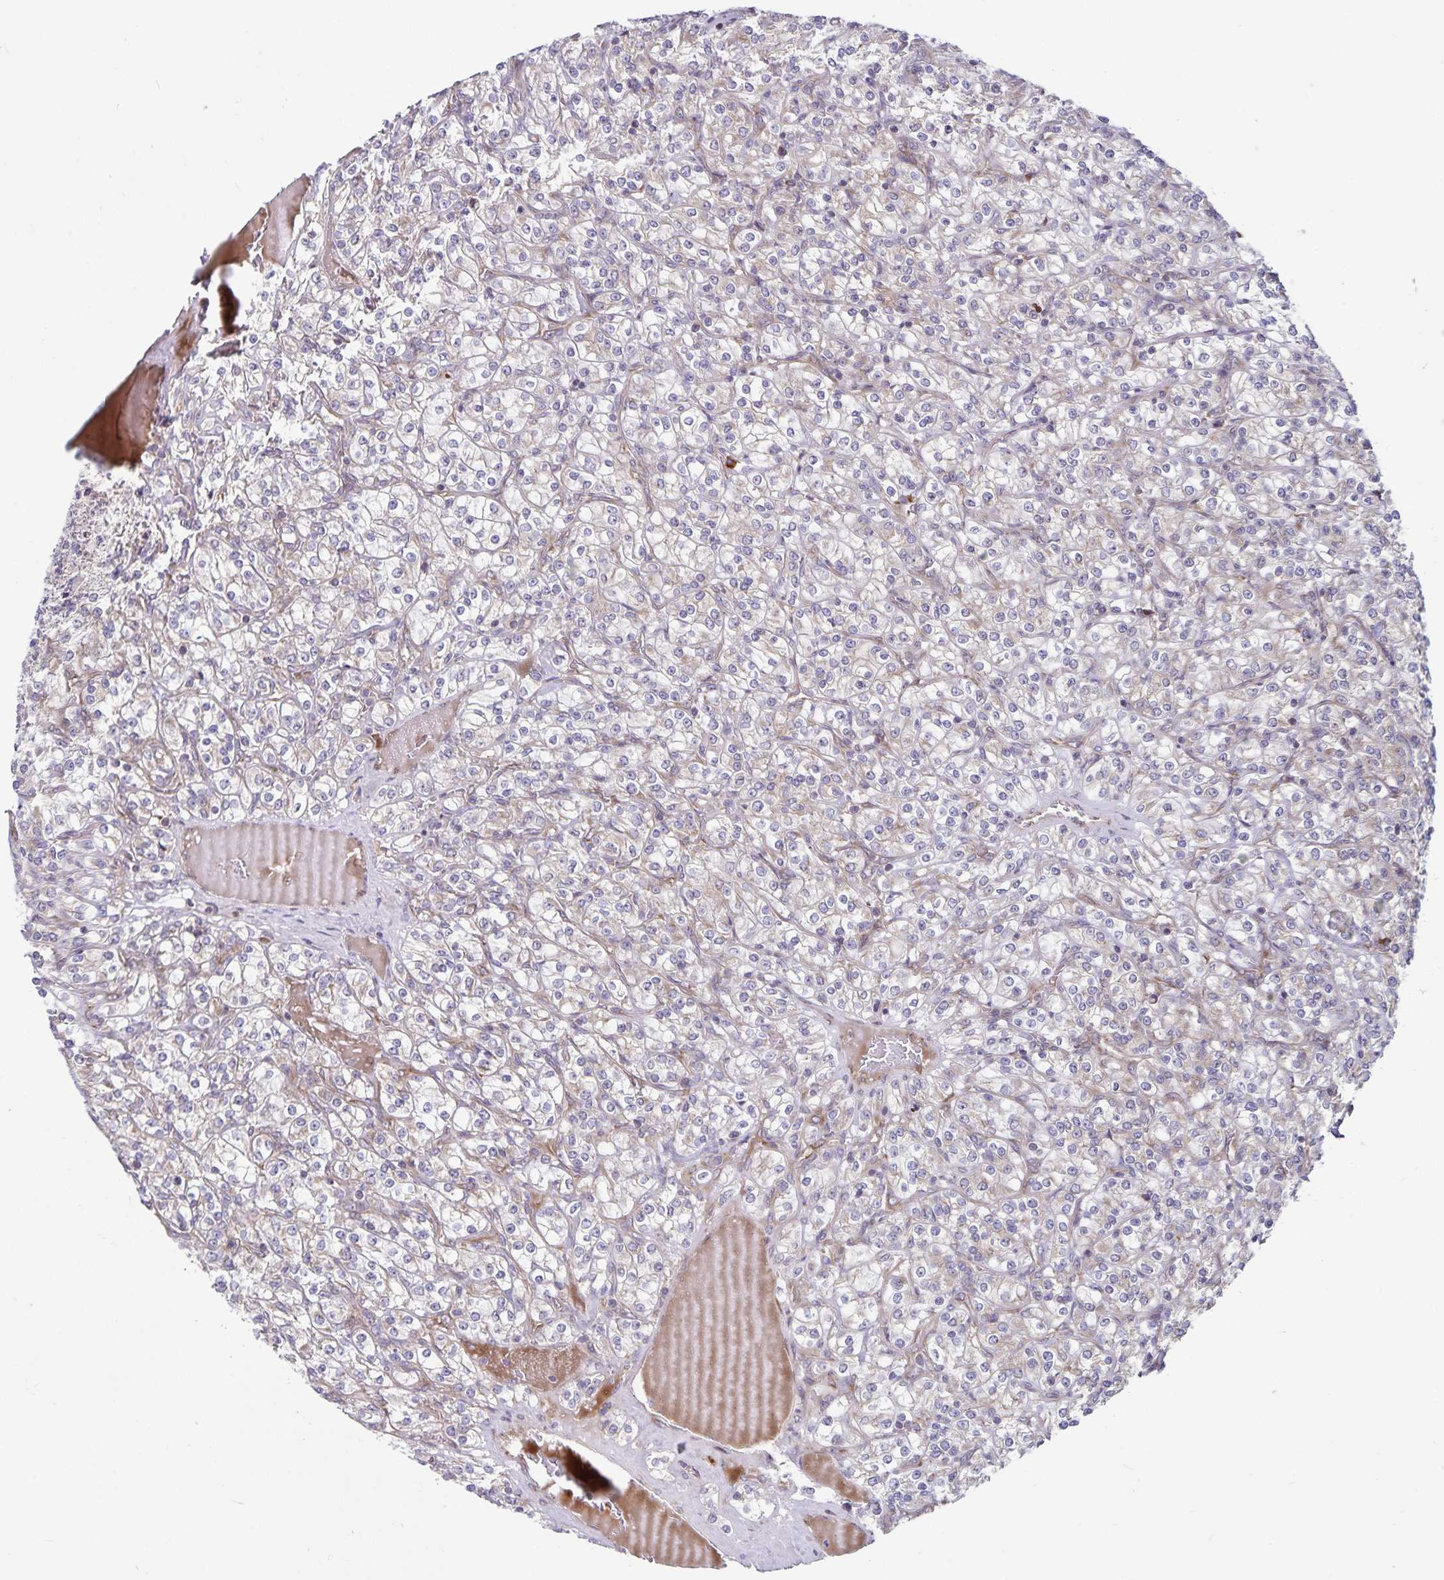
{"staining": {"intensity": "negative", "quantity": "none", "location": "none"}, "tissue": "renal cancer", "cell_type": "Tumor cells", "image_type": "cancer", "snomed": [{"axis": "morphology", "description": "Adenocarcinoma, NOS"}, {"axis": "topography", "description": "Kidney"}], "caption": "This is an immunohistochemistry photomicrograph of human renal cancer (adenocarcinoma). There is no expression in tumor cells.", "gene": "SEC62", "patient": {"sex": "male", "age": 77}}